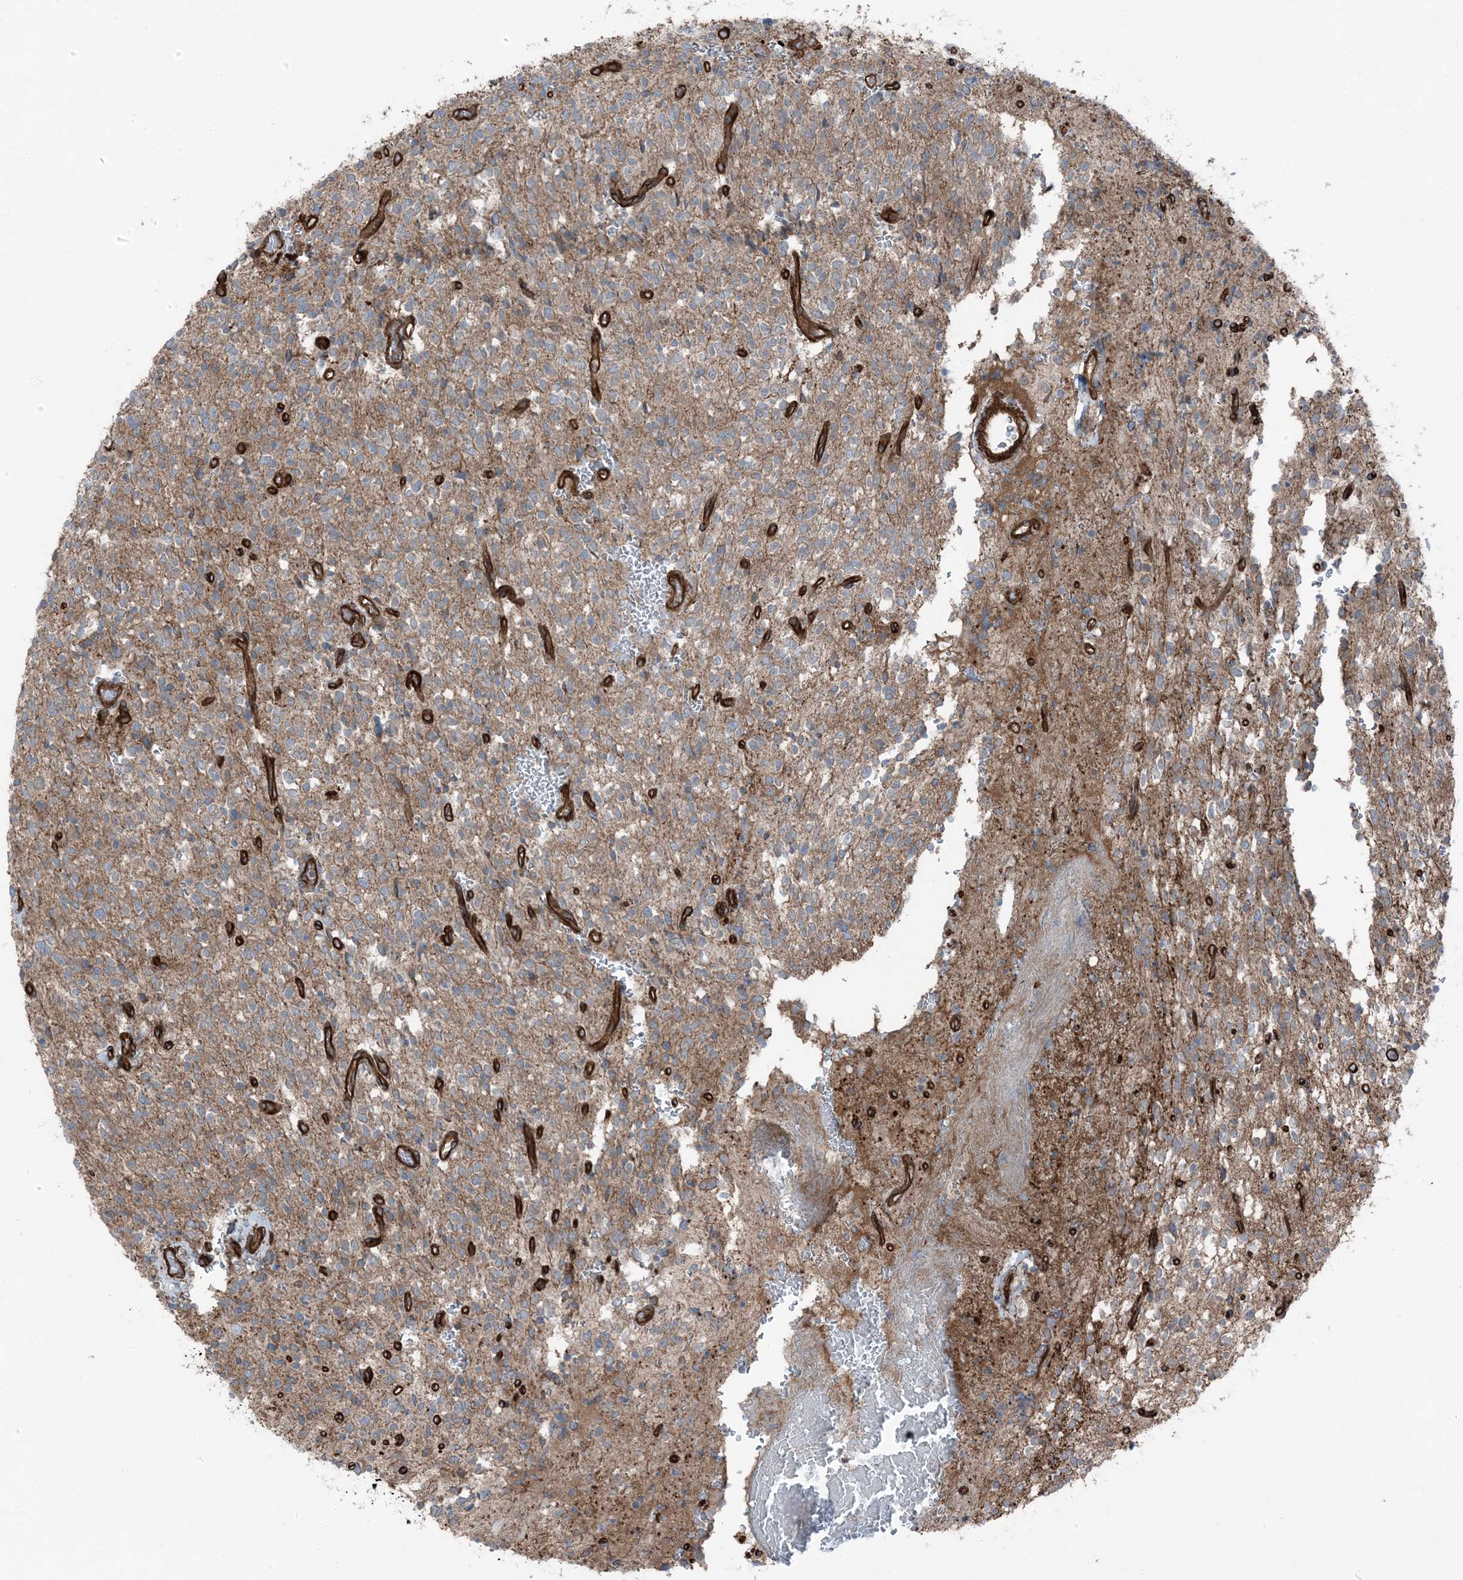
{"staining": {"intensity": "moderate", "quantity": ">75%", "location": "cytoplasmic/membranous"}, "tissue": "glioma", "cell_type": "Tumor cells", "image_type": "cancer", "snomed": [{"axis": "morphology", "description": "Glioma, malignant, High grade"}, {"axis": "topography", "description": "Brain"}], "caption": "Moderate cytoplasmic/membranous protein expression is present in approximately >75% of tumor cells in glioma. (IHC, brightfield microscopy, high magnification).", "gene": "ZFP90", "patient": {"sex": "male", "age": 34}}